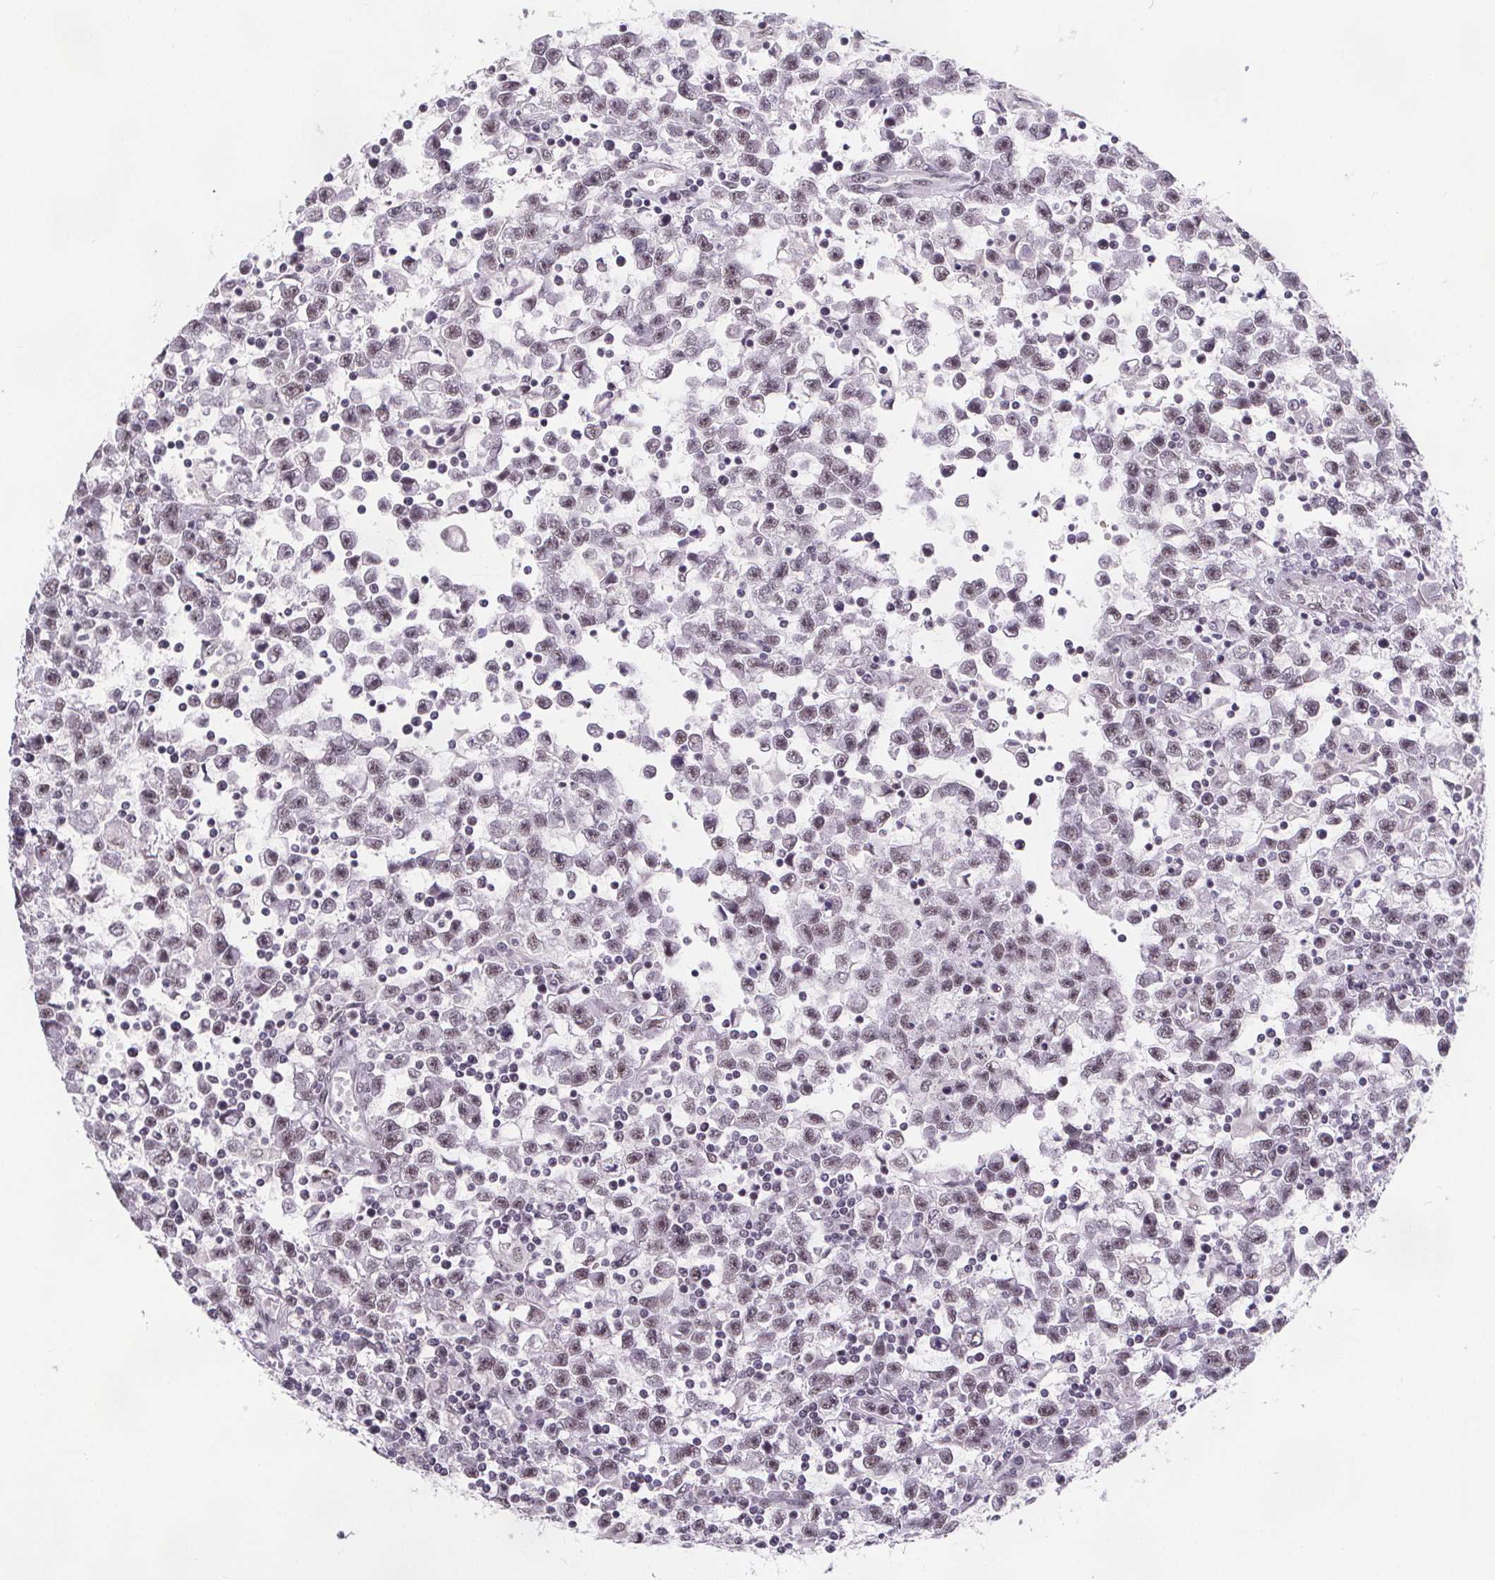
{"staining": {"intensity": "weak", "quantity": "25%-75%", "location": "nuclear"}, "tissue": "testis cancer", "cell_type": "Tumor cells", "image_type": "cancer", "snomed": [{"axis": "morphology", "description": "Seminoma, NOS"}, {"axis": "topography", "description": "Testis"}], "caption": "High-magnification brightfield microscopy of seminoma (testis) stained with DAB (3,3'-diaminobenzidine) (brown) and counterstained with hematoxylin (blue). tumor cells exhibit weak nuclear positivity is identified in approximately25%-75% of cells.", "gene": "ZNF572", "patient": {"sex": "male", "age": 31}}